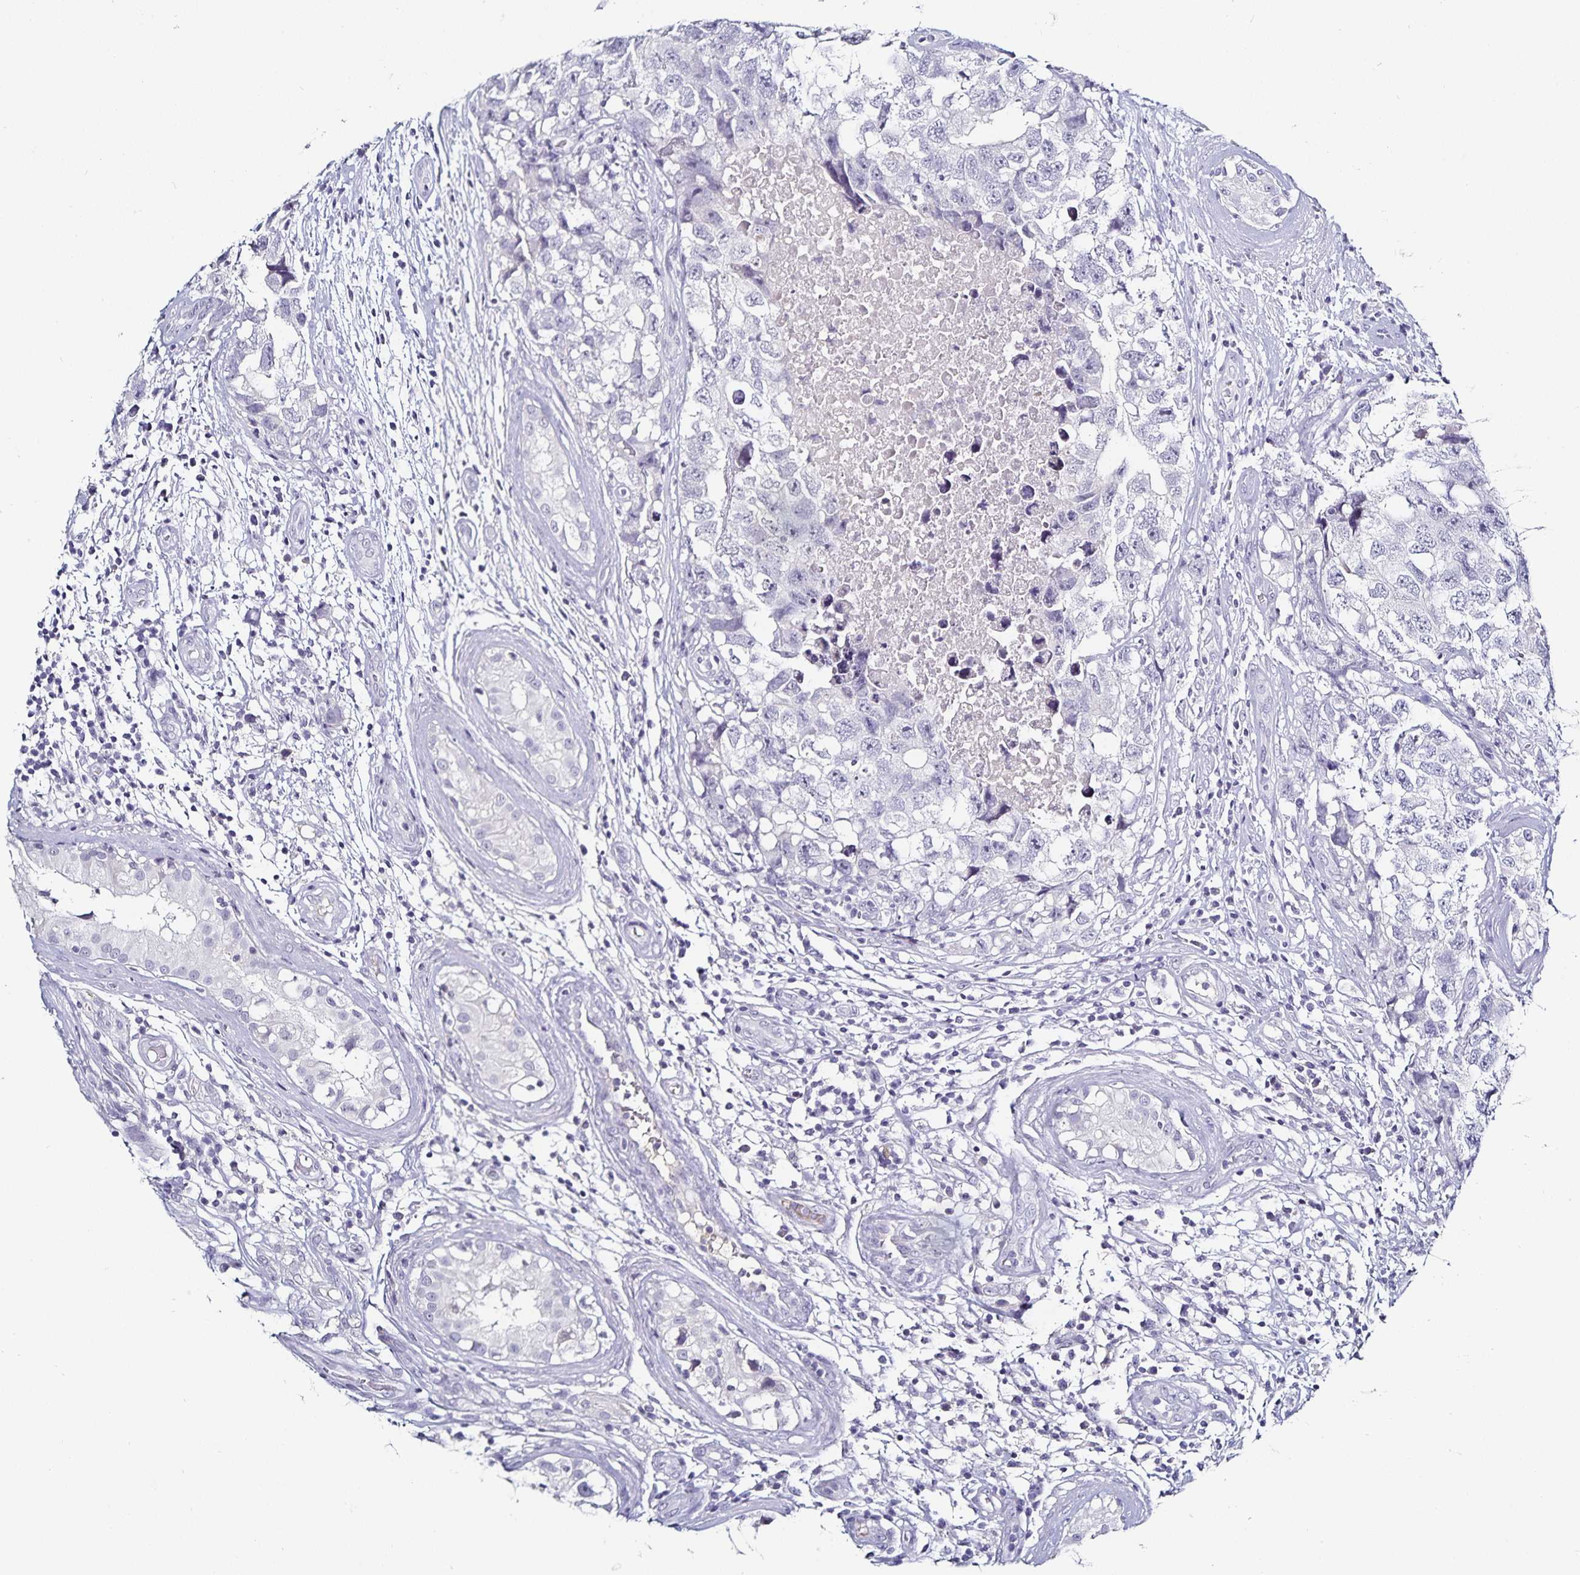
{"staining": {"intensity": "negative", "quantity": "none", "location": "none"}, "tissue": "testis cancer", "cell_type": "Tumor cells", "image_type": "cancer", "snomed": [{"axis": "morphology", "description": "Carcinoma, Embryonal, NOS"}, {"axis": "topography", "description": "Testis"}], "caption": "The photomicrograph exhibits no staining of tumor cells in testis cancer. (DAB (3,3'-diaminobenzidine) IHC with hematoxylin counter stain).", "gene": "TTR", "patient": {"sex": "male", "age": 22}}